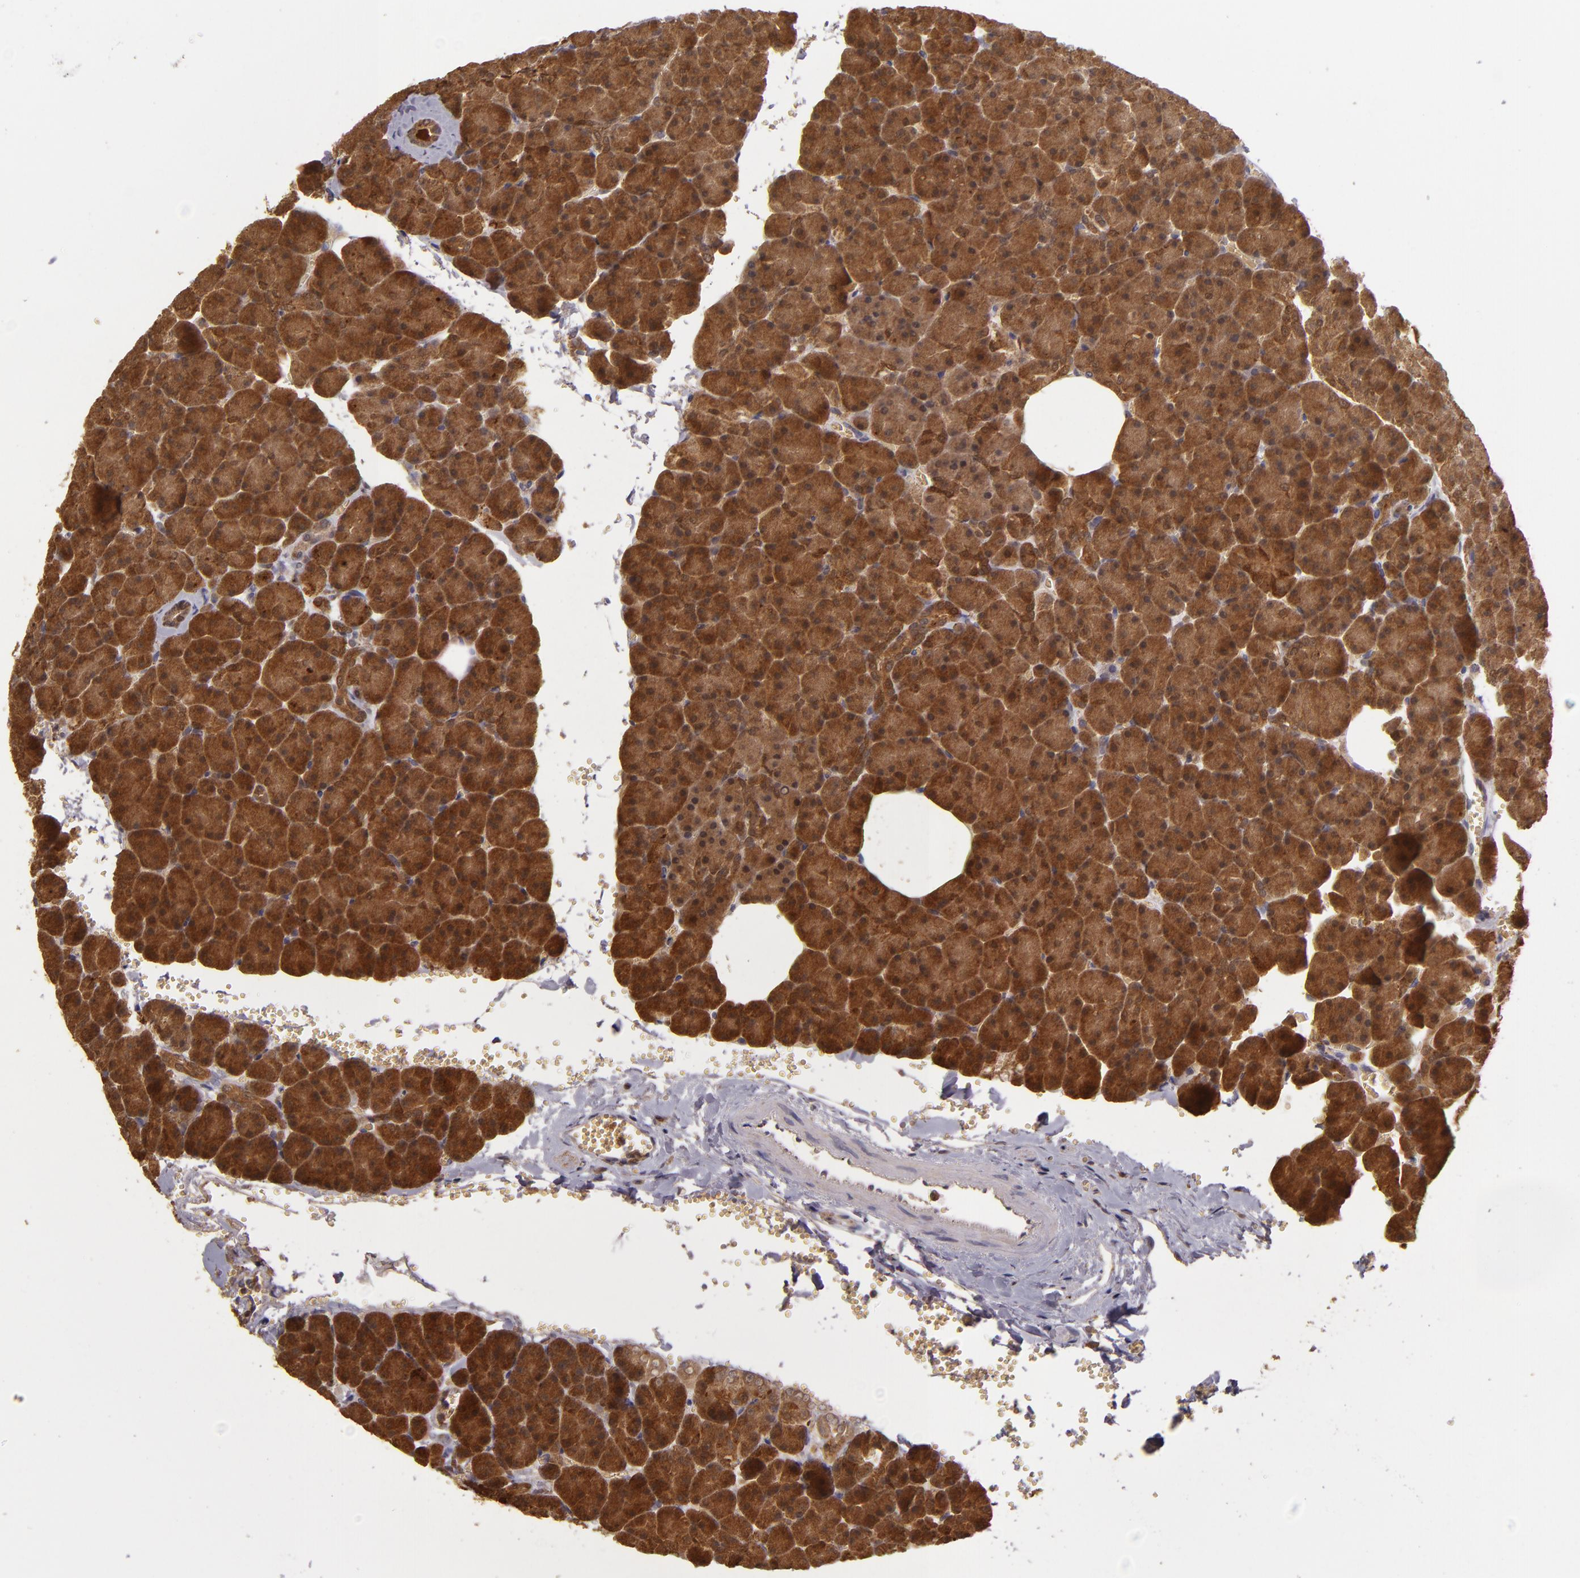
{"staining": {"intensity": "strong", "quantity": ">75%", "location": "cytoplasmic/membranous"}, "tissue": "pancreas", "cell_type": "Exocrine glandular cells", "image_type": "normal", "snomed": [{"axis": "morphology", "description": "Normal tissue, NOS"}, {"axis": "topography", "description": "Pancreas"}], "caption": "The photomicrograph displays a brown stain indicating the presence of a protein in the cytoplasmic/membranous of exocrine glandular cells in pancreas.", "gene": "FHIT", "patient": {"sex": "female", "age": 35}}